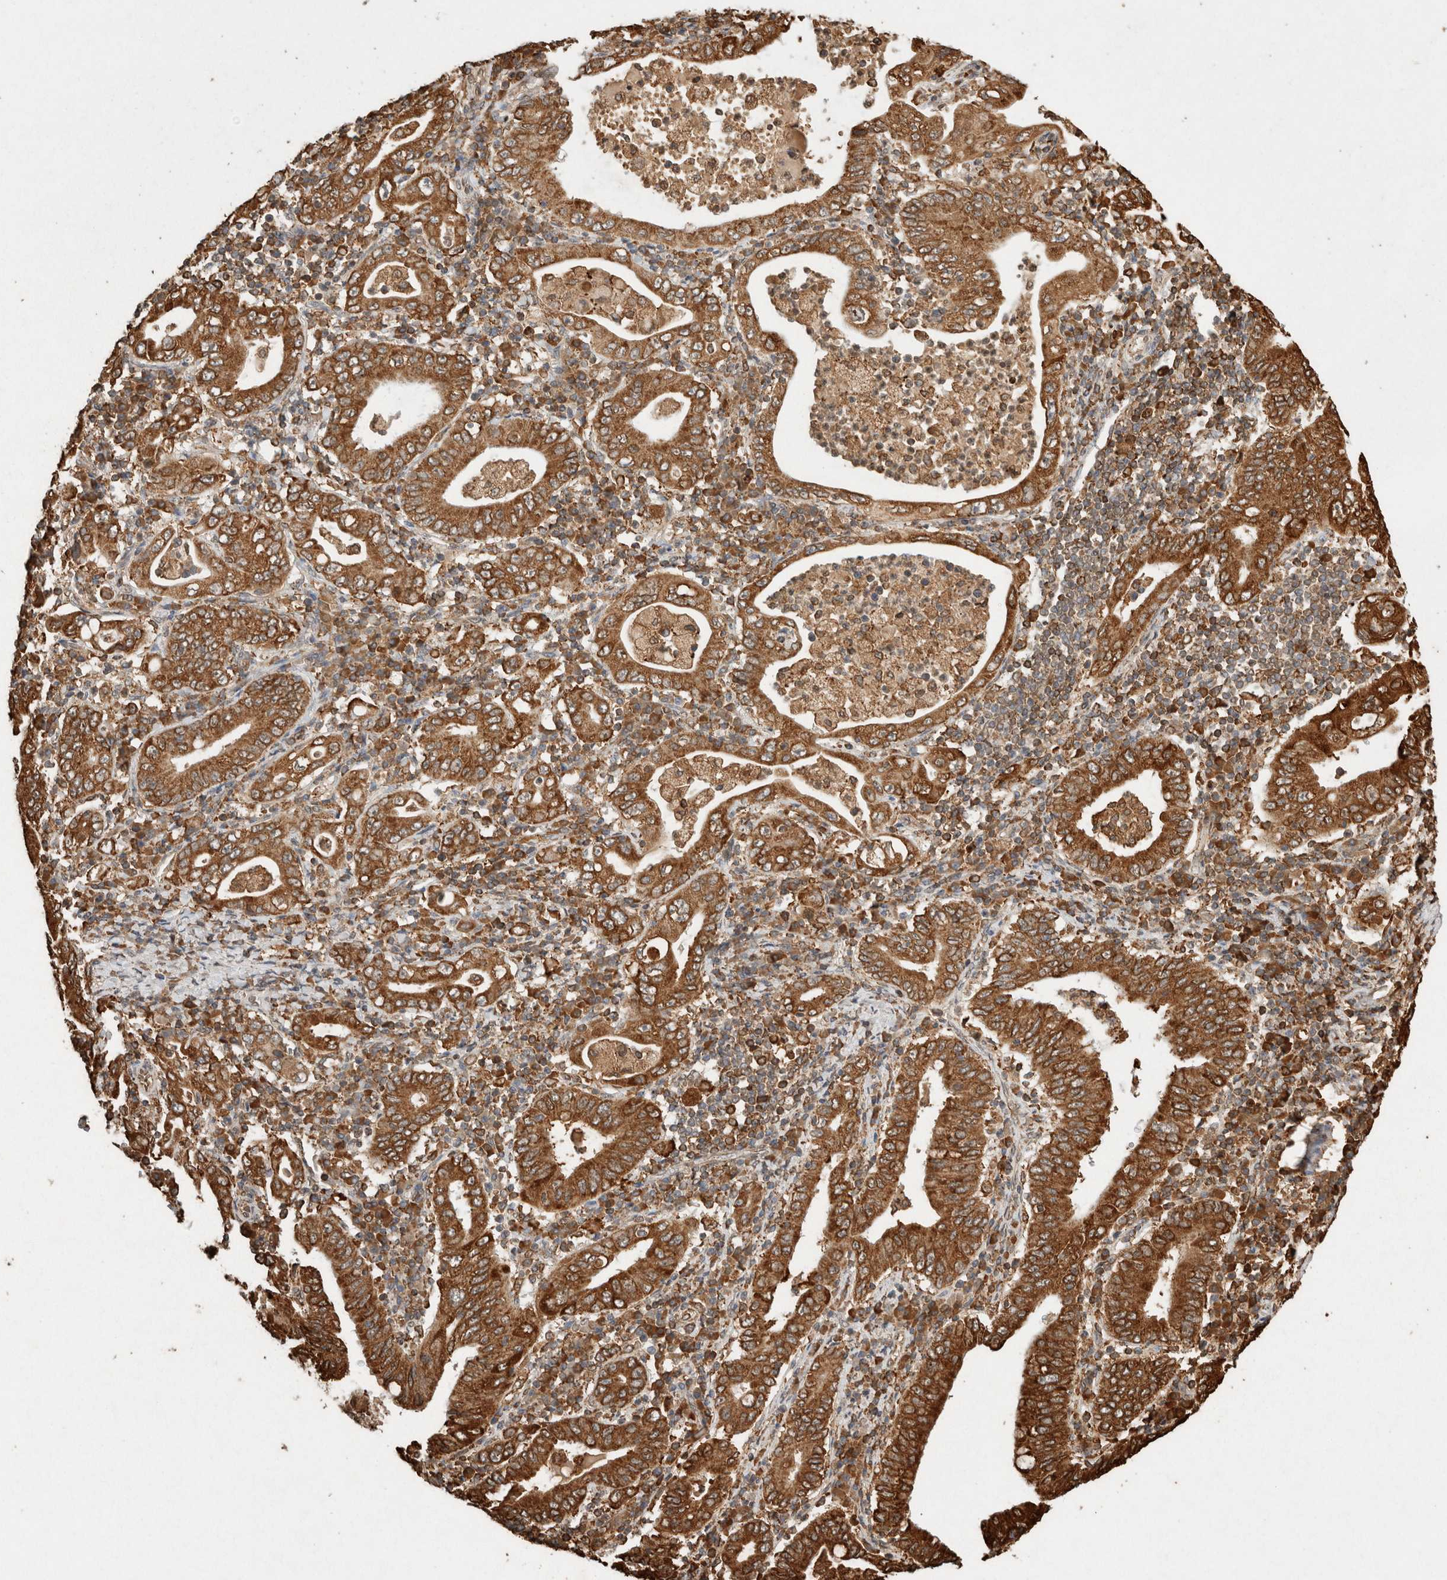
{"staining": {"intensity": "moderate", "quantity": ">75%", "location": "cytoplasmic/membranous"}, "tissue": "stomach cancer", "cell_type": "Tumor cells", "image_type": "cancer", "snomed": [{"axis": "morphology", "description": "Normal tissue, NOS"}, {"axis": "morphology", "description": "Adenocarcinoma, NOS"}, {"axis": "topography", "description": "Esophagus"}, {"axis": "topography", "description": "Stomach, upper"}, {"axis": "topography", "description": "Peripheral nerve tissue"}], "caption": "Stomach adenocarcinoma stained with immunohistochemistry shows moderate cytoplasmic/membranous expression in approximately >75% of tumor cells. Using DAB (brown) and hematoxylin (blue) stains, captured at high magnification using brightfield microscopy.", "gene": "ERAP1", "patient": {"sex": "male", "age": 62}}